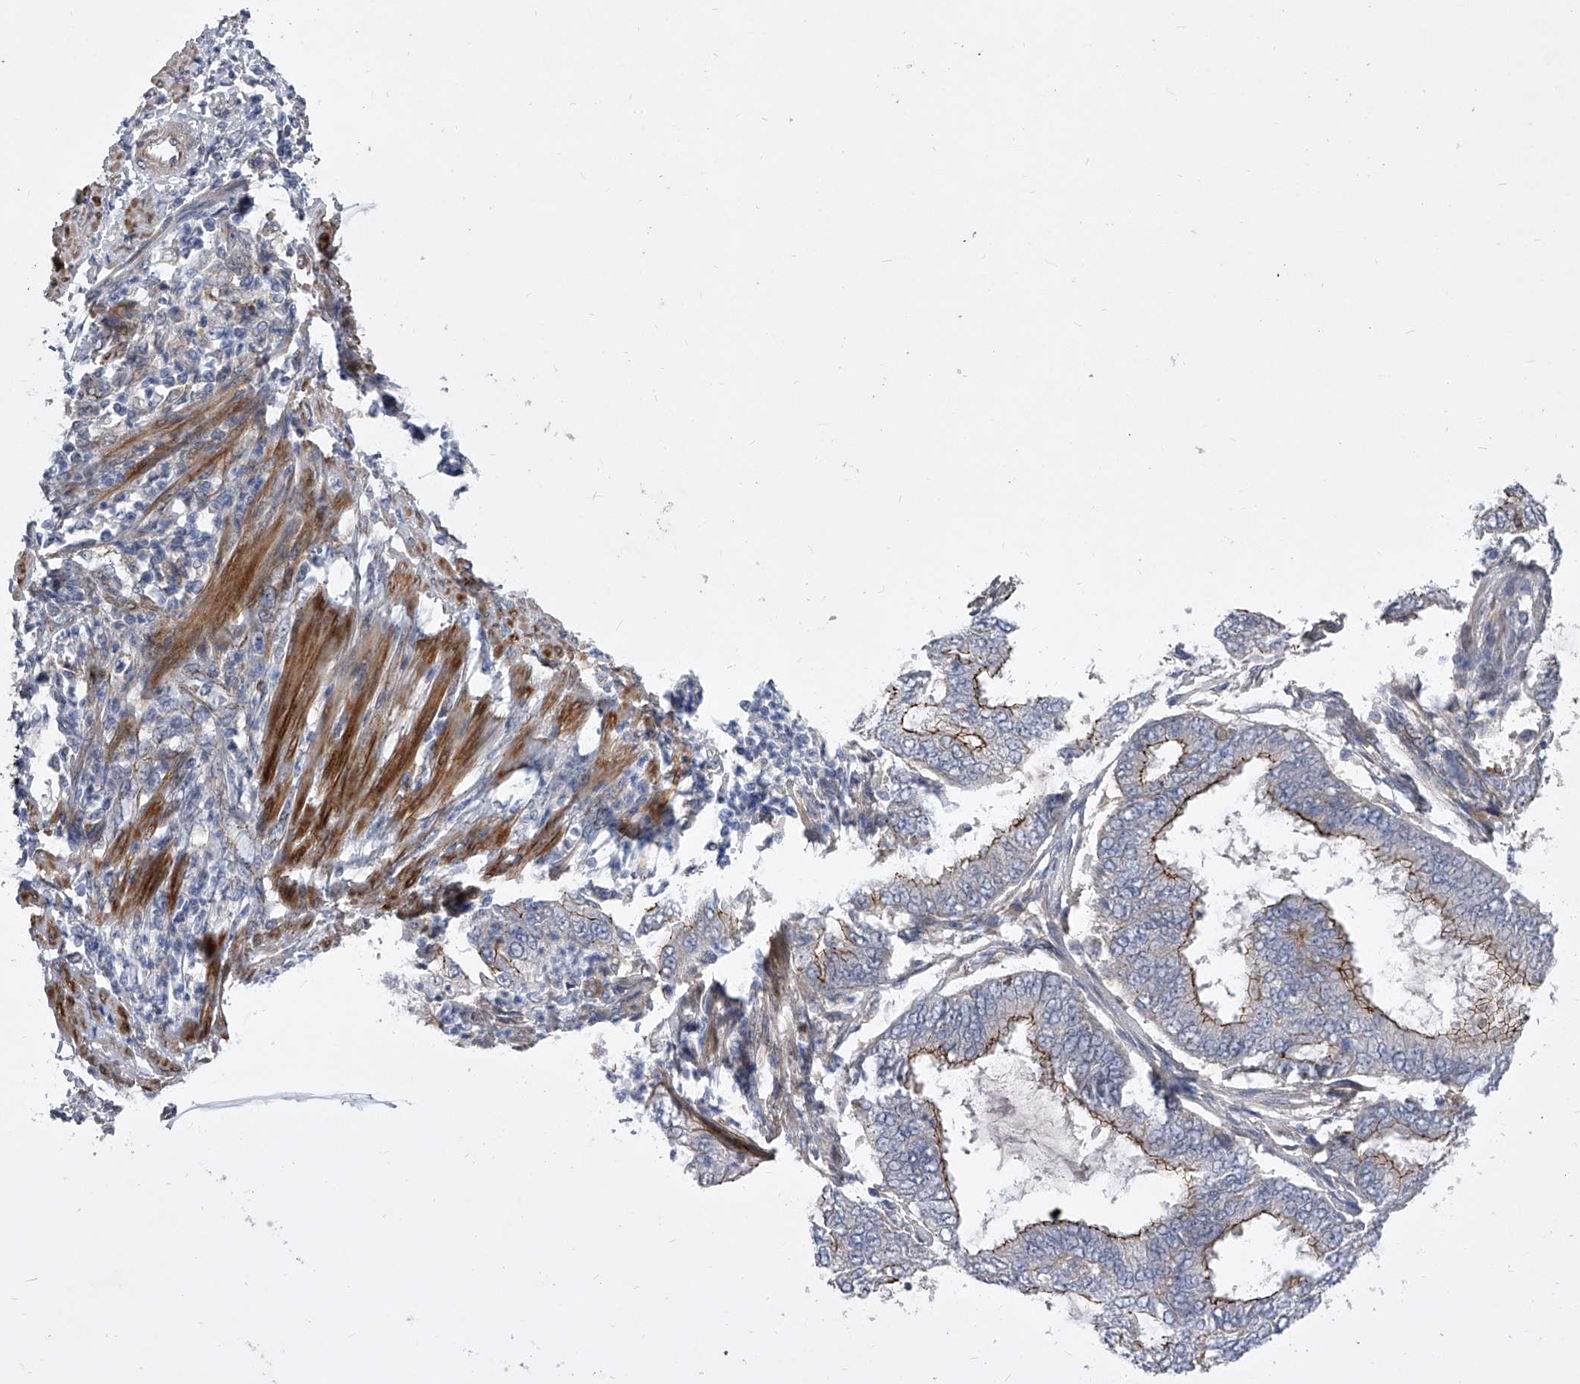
{"staining": {"intensity": "moderate", "quantity": "<25%", "location": "cytoplasmic/membranous"}, "tissue": "endometrial cancer", "cell_type": "Tumor cells", "image_type": "cancer", "snomed": [{"axis": "morphology", "description": "Adenocarcinoma, NOS"}, {"axis": "topography", "description": "Endometrium"}], "caption": "Adenocarcinoma (endometrial) stained with a protein marker reveals moderate staining in tumor cells.", "gene": "MINDY4", "patient": {"sex": "female", "age": 49}}